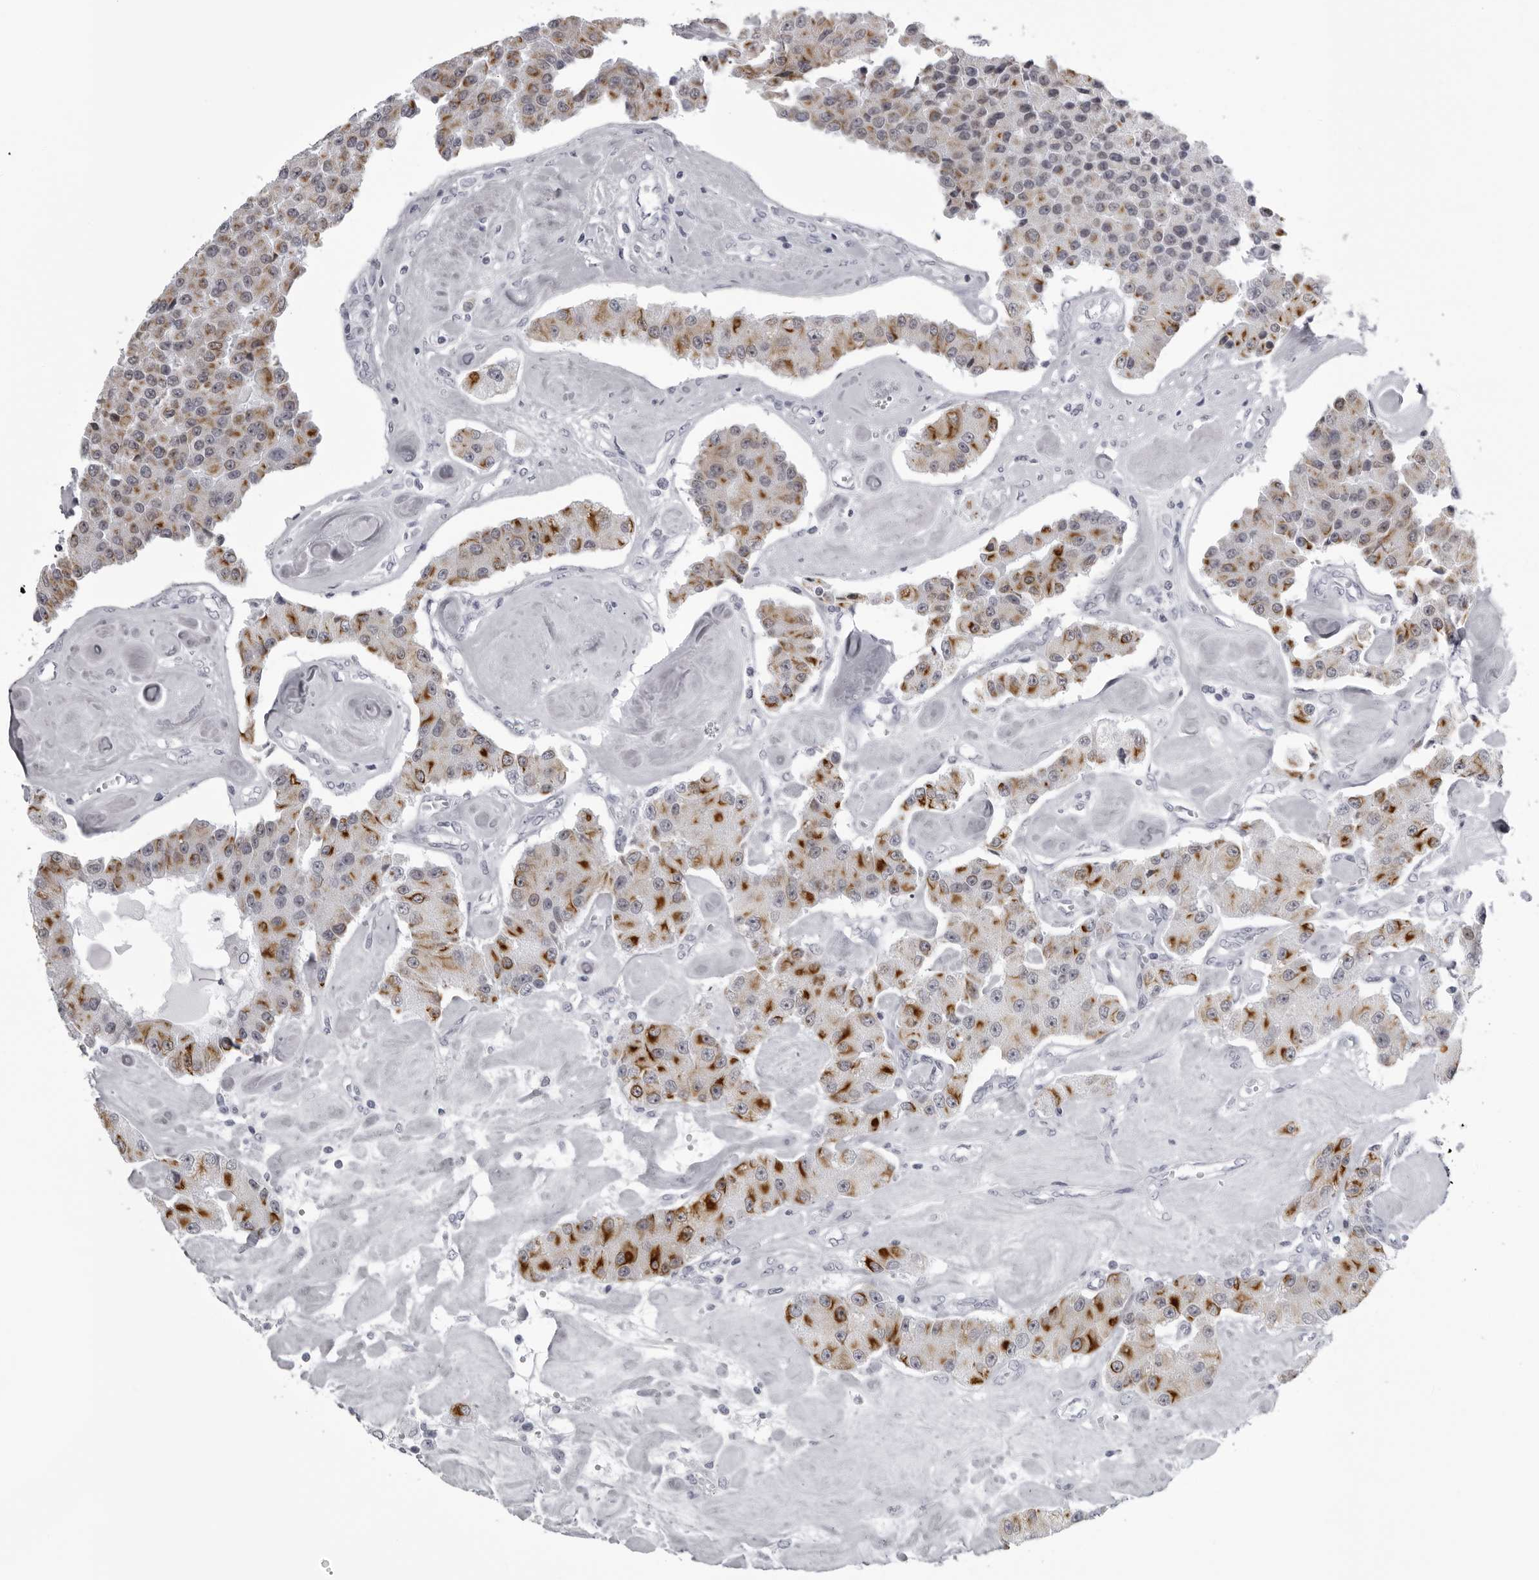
{"staining": {"intensity": "moderate", "quantity": ">75%", "location": "cytoplasmic/membranous"}, "tissue": "carcinoid", "cell_type": "Tumor cells", "image_type": "cancer", "snomed": [{"axis": "morphology", "description": "Carcinoid, malignant, NOS"}, {"axis": "topography", "description": "Pancreas"}], "caption": "Moderate cytoplasmic/membranous expression for a protein is appreciated in about >75% of tumor cells of carcinoid using immunohistochemistry.", "gene": "UROD", "patient": {"sex": "male", "age": 41}}